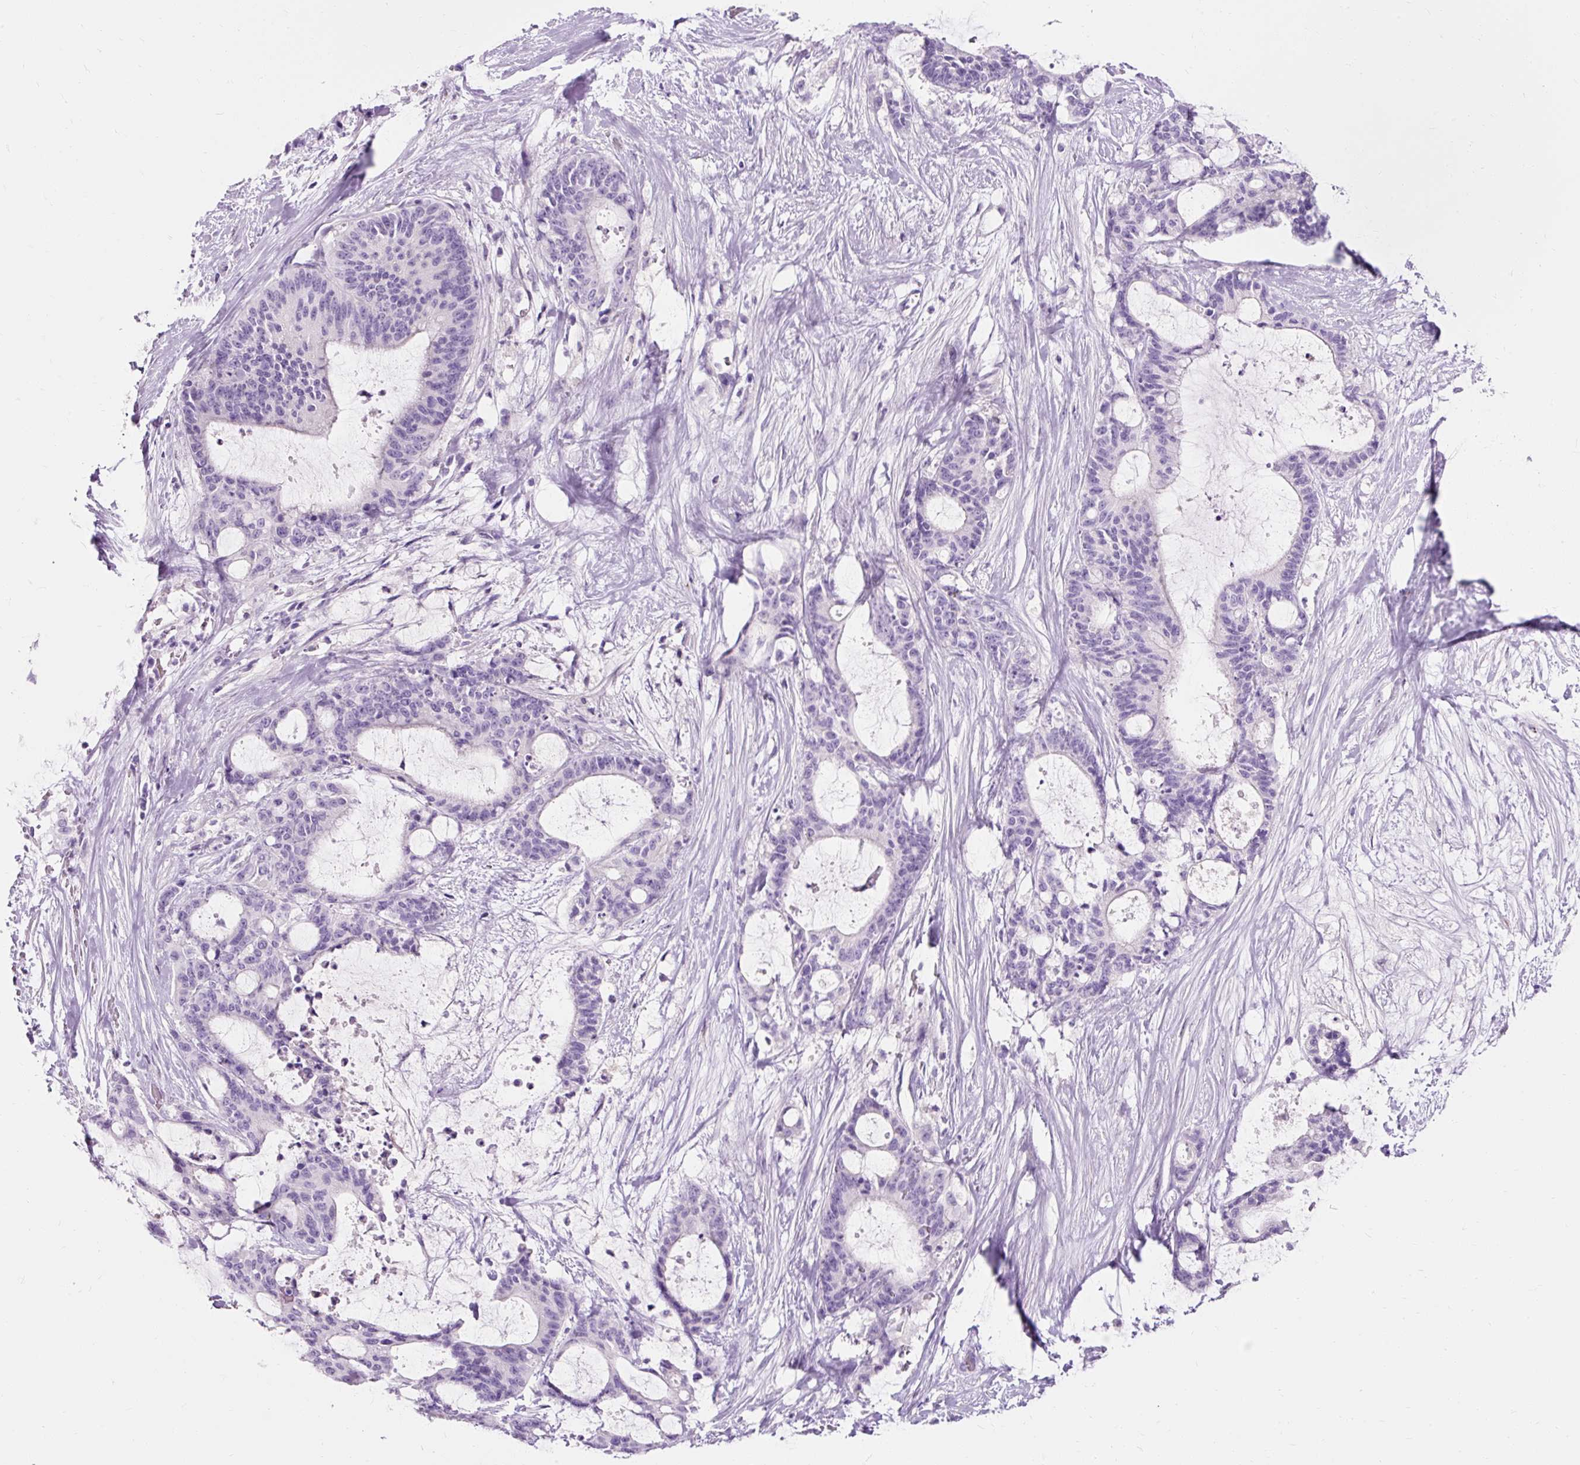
{"staining": {"intensity": "negative", "quantity": "none", "location": "none"}, "tissue": "liver cancer", "cell_type": "Tumor cells", "image_type": "cancer", "snomed": [{"axis": "morphology", "description": "Normal tissue, NOS"}, {"axis": "morphology", "description": "Cholangiocarcinoma"}, {"axis": "topography", "description": "Liver"}, {"axis": "topography", "description": "Peripheral nerve tissue"}], "caption": "This image is of liver cancer (cholangiocarcinoma) stained with immunohistochemistry (IHC) to label a protein in brown with the nuclei are counter-stained blue. There is no staining in tumor cells. The staining was performed using DAB to visualize the protein expression in brown, while the nuclei were stained in blue with hematoxylin (Magnification: 20x).", "gene": "CLDN25", "patient": {"sex": "female", "age": 73}}